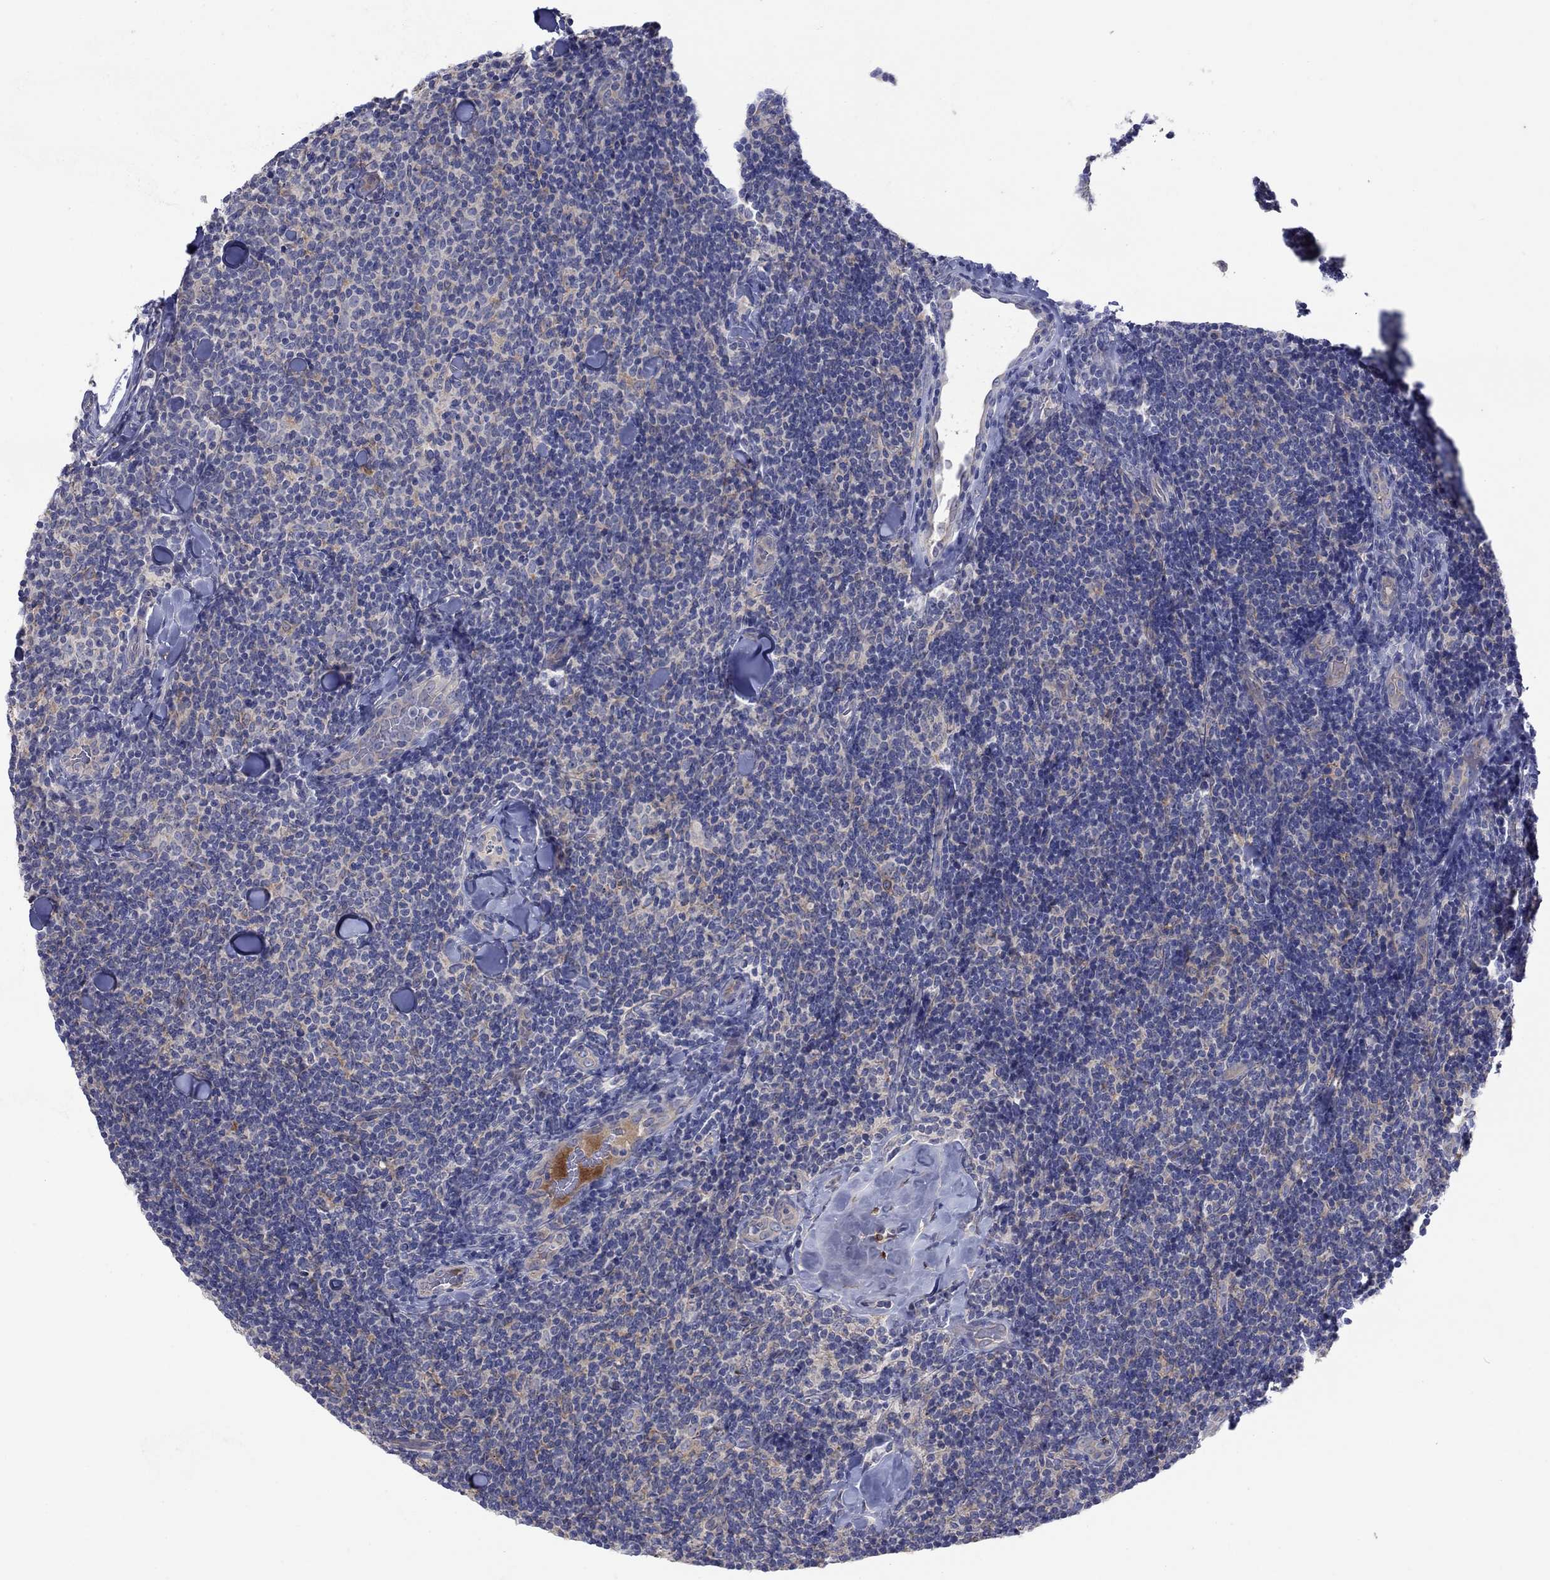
{"staining": {"intensity": "negative", "quantity": "none", "location": "none"}, "tissue": "lymphoma", "cell_type": "Tumor cells", "image_type": "cancer", "snomed": [{"axis": "morphology", "description": "Malignant lymphoma, non-Hodgkin's type, Low grade"}, {"axis": "topography", "description": "Lymph node"}], "caption": "IHC of human lymphoma shows no staining in tumor cells. (Brightfield microscopy of DAB (3,3'-diaminobenzidine) immunohistochemistry at high magnification).", "gene": "PLCL2", "patient": {"sex": "female", "age": 56}}